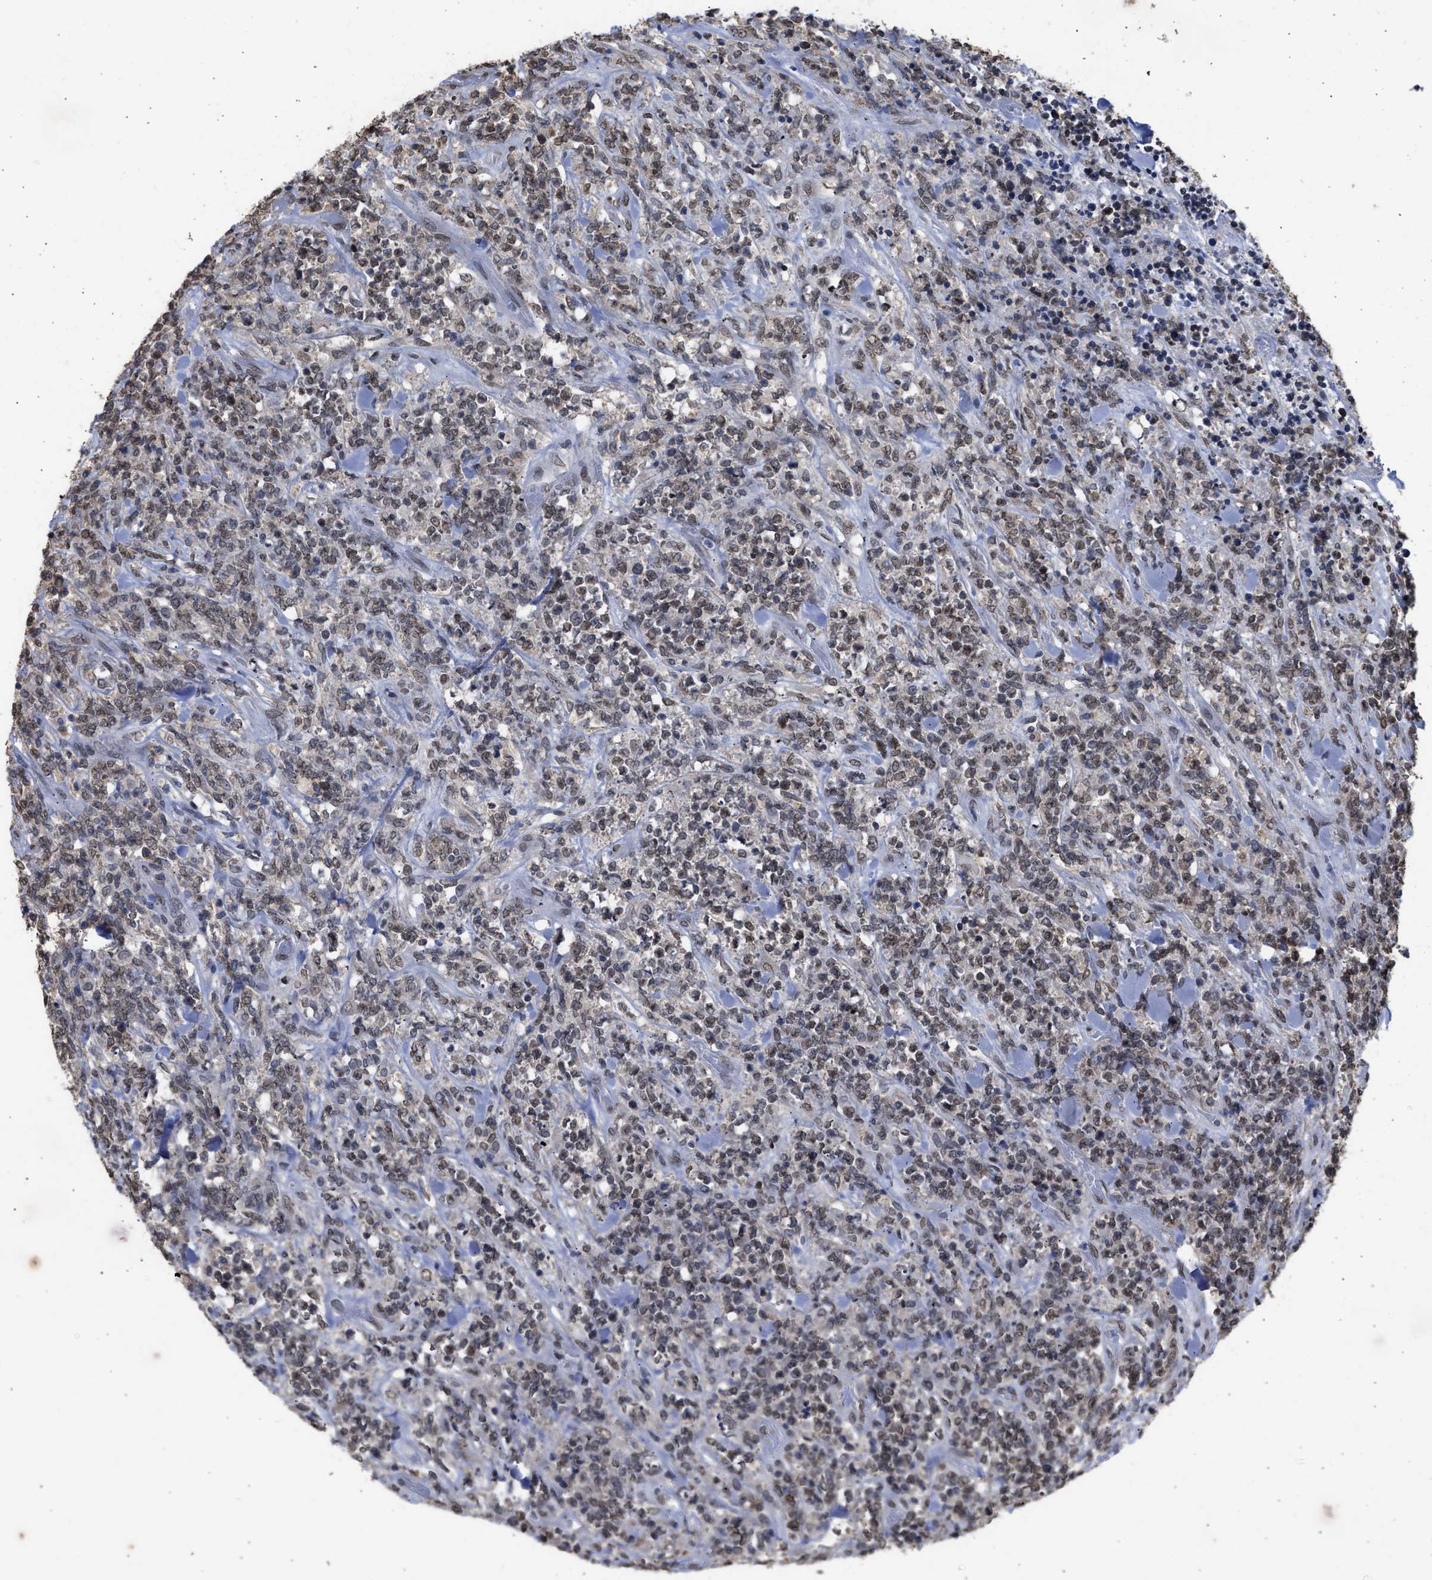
{"staining": {"intensity": "negative", "quantity": "none", "location": "none"}, "tissue": "lymphoma", "cell_type": "Tumor cells", "image_type": "cancer", "snomed": [{"axis": "morphology", "description": "Malignant lymphoma, non-Hodgkin's type, High grade"}, {"axis": "topography", "description": "Soft tissue"}], "caption": "This is a photomicrograph of immunohistochemistry staining of lymphoma, which shows no staining in tumor cells.", "gene": "NUP35", "patient": {"sex": "male", "age": 18}}